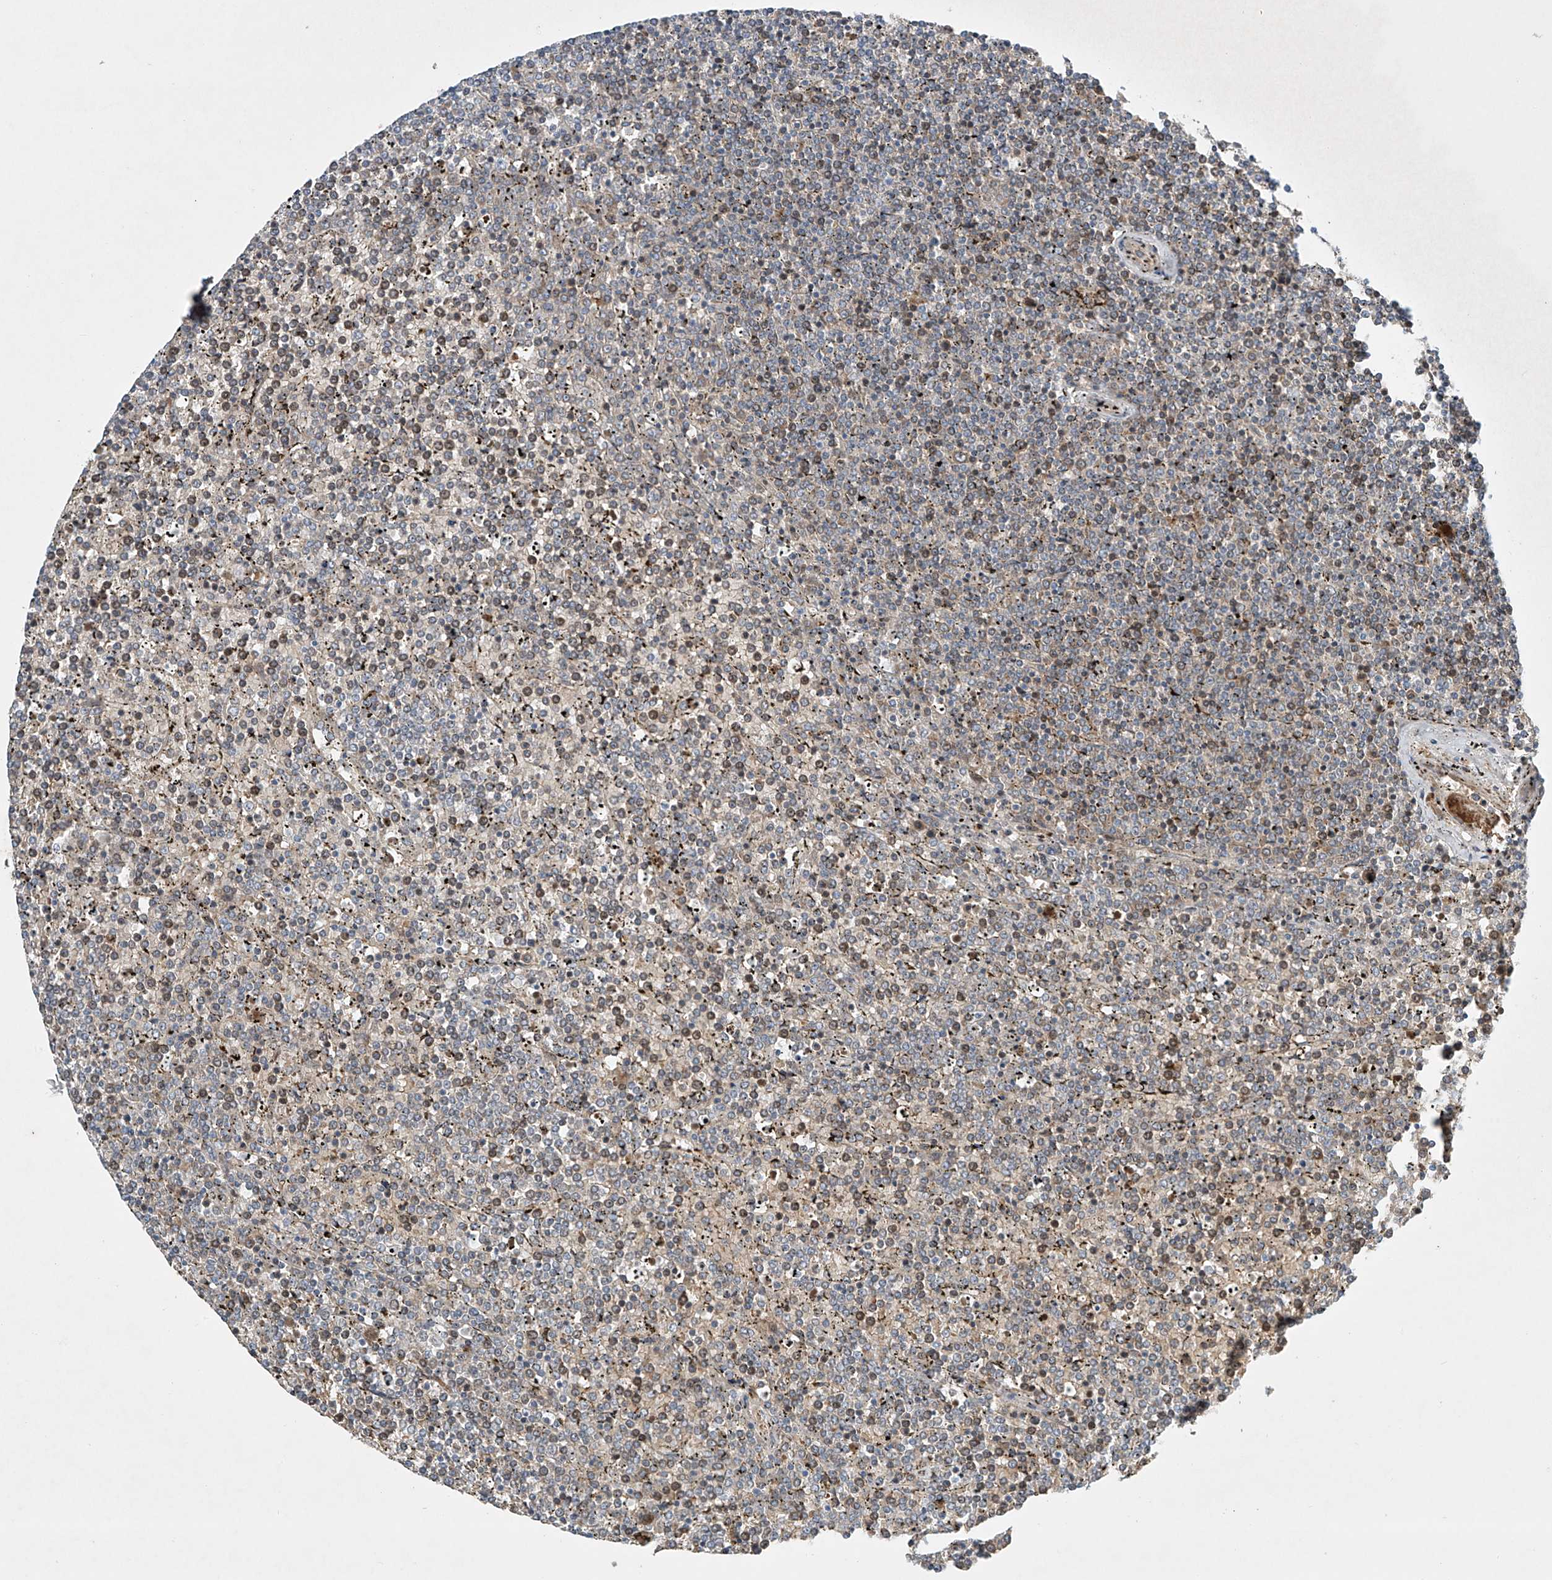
{"staining": {"intensity": "negative", "quantity": "none", "location": "none"}, "tissue": "lymphoma", "cell_type": "Tumor cells", "image_type": "cancer", "snomed": [{"axis": "morphology", "description": "Malignant lymphoma, non-Hodgkin's type, Low grade"}, {"axis": "topography", "description": "Spleen"}], "caption": "Image shows no significant protein staining in tumor cells of malignant lymphoma, non-Hodgkin's type (low-grade).", "gene": "TJAP1", "patient": {"sex": "female", "age": 19}}